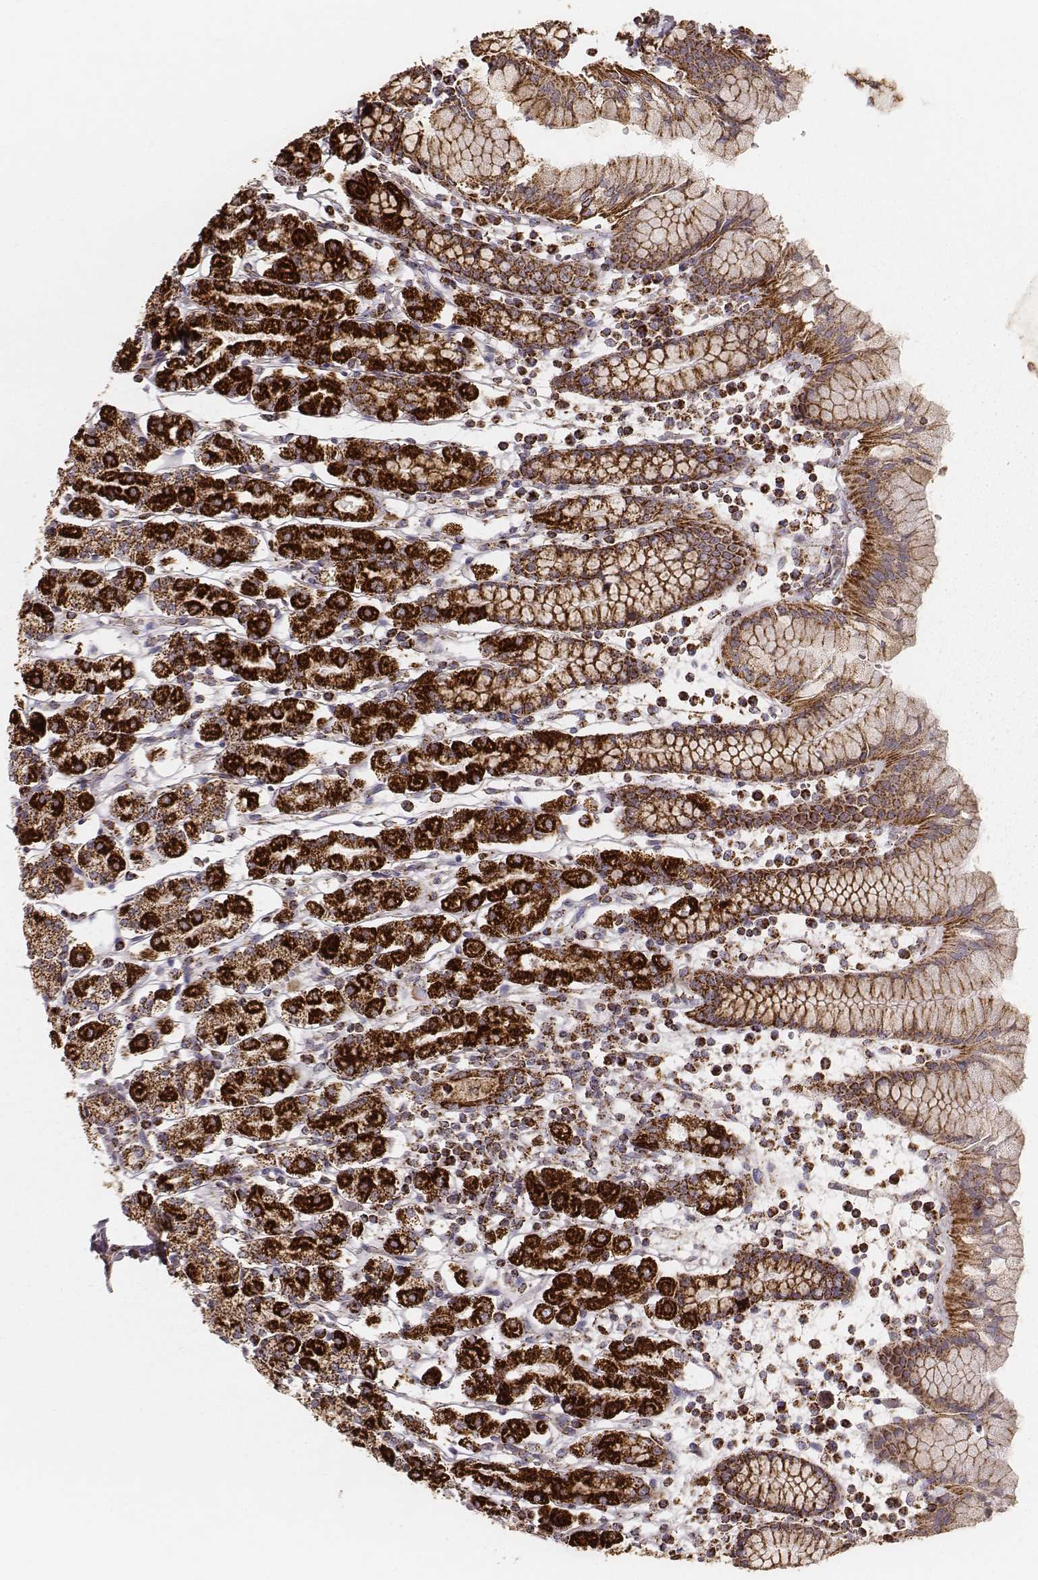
{"staining": {"intensity": "strong", "quantity": ">75%", "location": "cytoplasmic/membranous"}, "tissue": "stomach", "cell_type": "Glandular cells", "image_type": "normal", "snomed": [{"axis": "morphology", "description": "Normal tissue, NOS"}, {"axis": "topography", "description": "Stomach, upper"}, {"axis": "topography", "description": "Stomach"}], "caption": "Stomach stained for a protein (brown) shows strong cytoplasmic/membranous positive staining in about >75% of glandular cells.", "gene": "CS", "patient": {"sex": "male", "age": 62}}